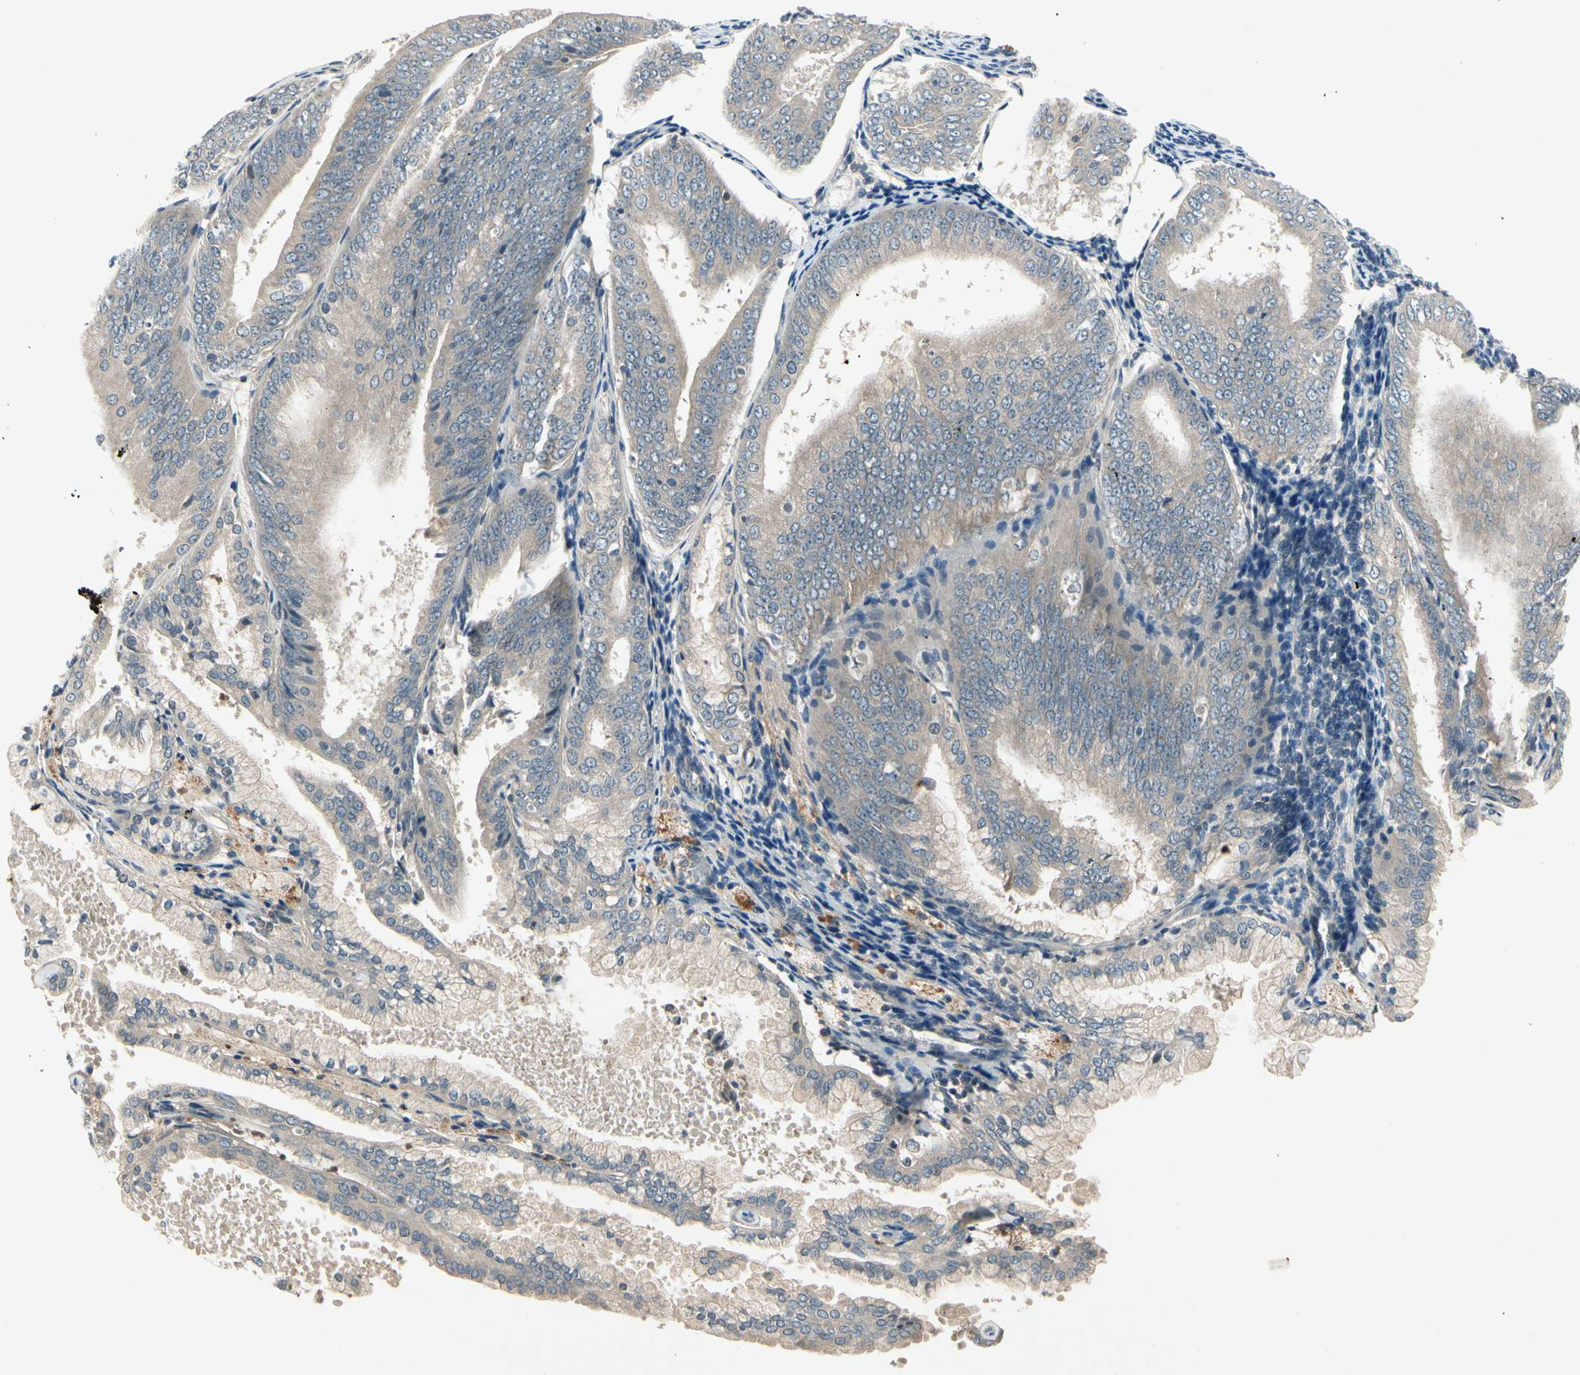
{"staining": {"intensity": "weak", "quantity": "25%-75%", "location": "cytoplasmic/membranous"}, "tissue": "endometrial cancer", "cell_type": "Tumor cells", "image_type": "cancer", "snomed": [{"axis": "morphology", "description": "Adenocarcinoma, NOS"}, {"axis": "topography", "description": "Endometrium"}], "caption": "Weak cytoplasmic/membranous positivity is present in approximately 25%-75% of tumor cells in adenocarcinoma (endometrial).", "gene": "CCL4", "patient": {"sex": "female", "age": 63}}